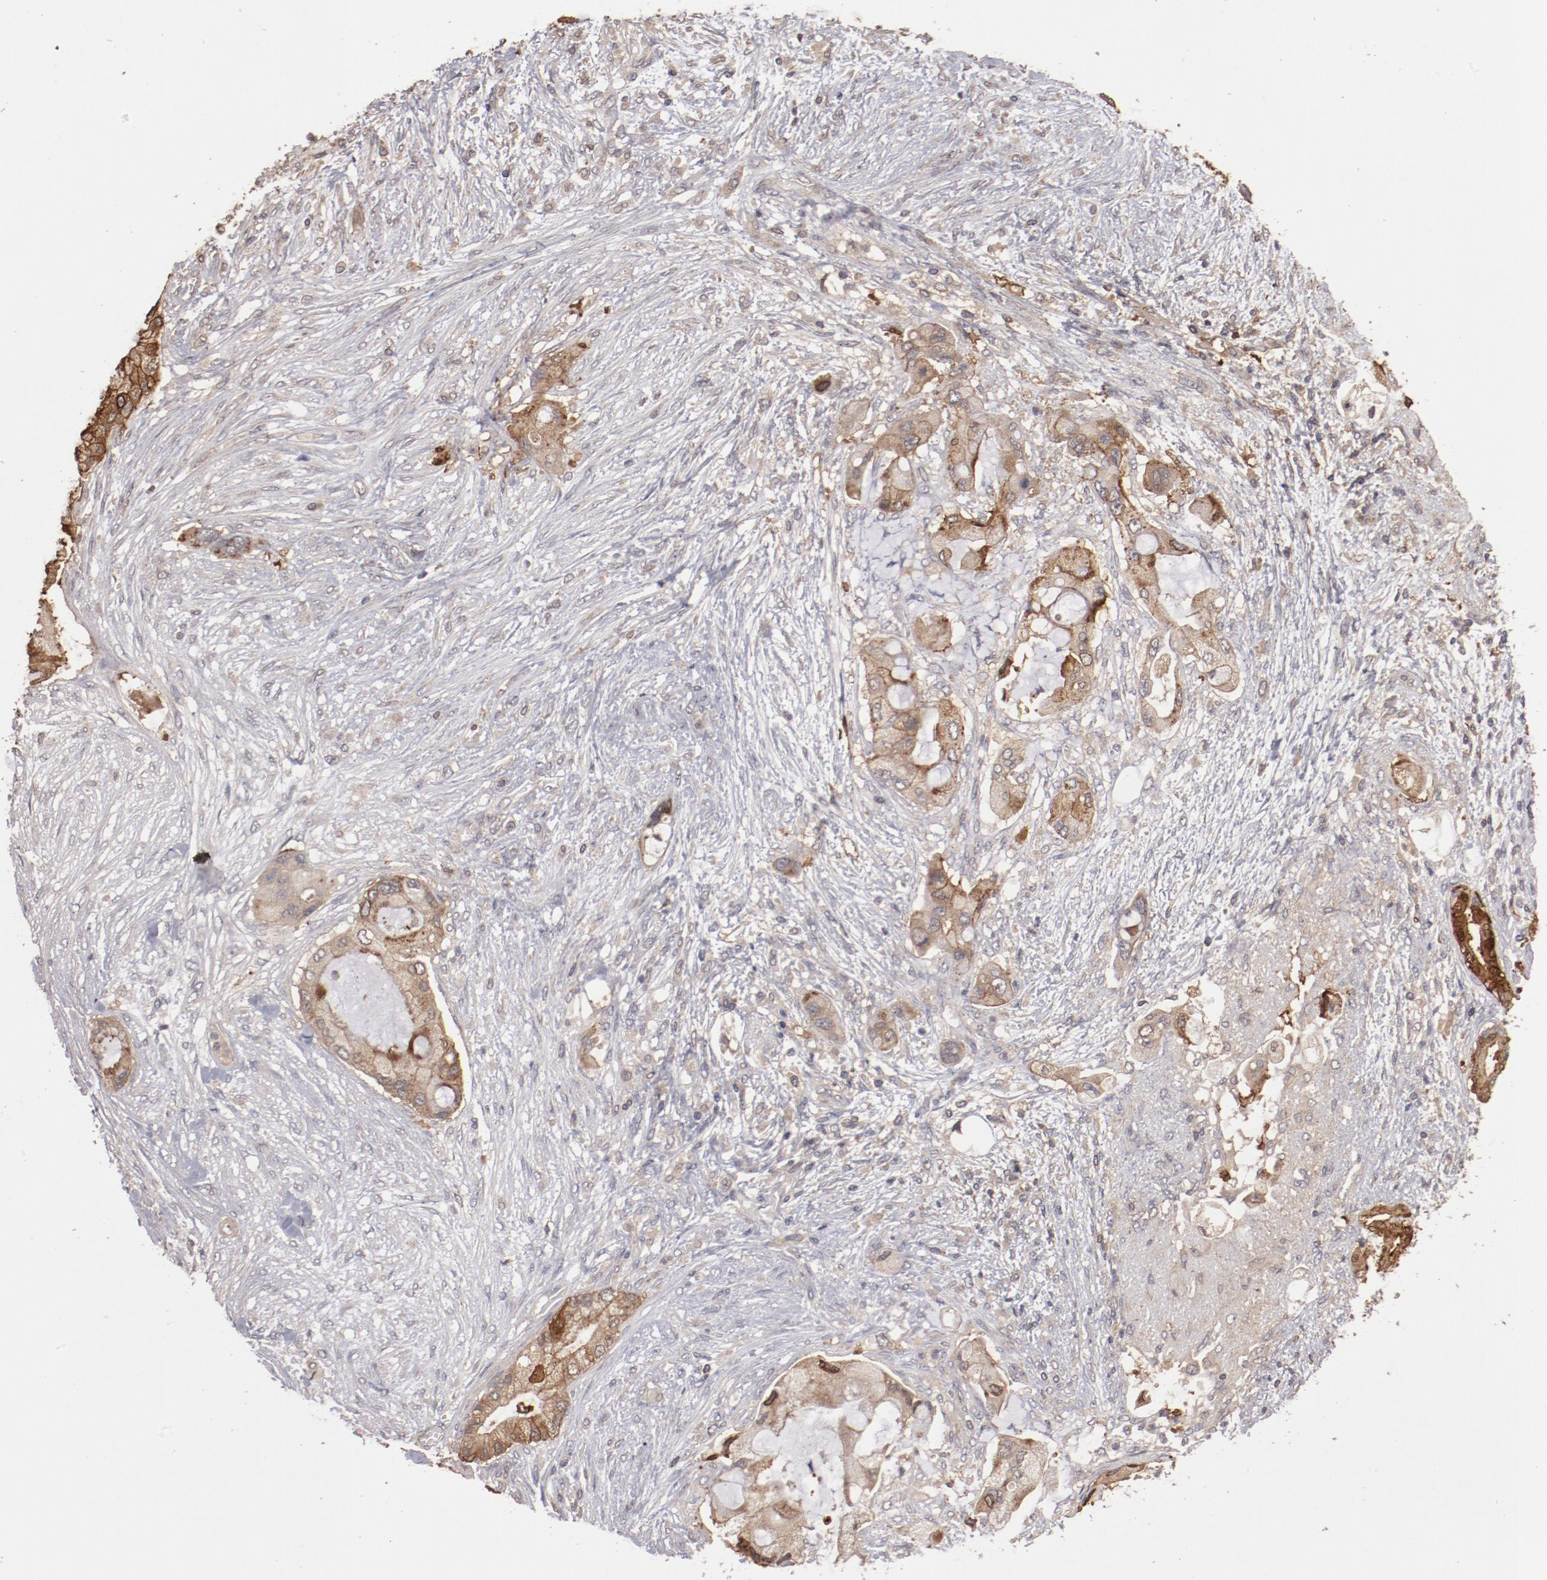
{"staining": {"intensity": "moderate", "quantity": ">75%", "location": "cytoplasmic/membranous"}, "tissue": "pancreatic cancer", "cell_type": "Tumor cells", "image_type": "cancer", "snomed": [{"axis": "morphology", "description": "Adenocarcinoma, NOS"}, {"axis": "topography", "description": "Pancreas"}], "caption": "Adenocarcinoma (pancreatic) stained with a protein marker reveals moderate staining in tumor cells.", "gene": "LRRC75B", "patient": {"sex": "female", "age": 59}}